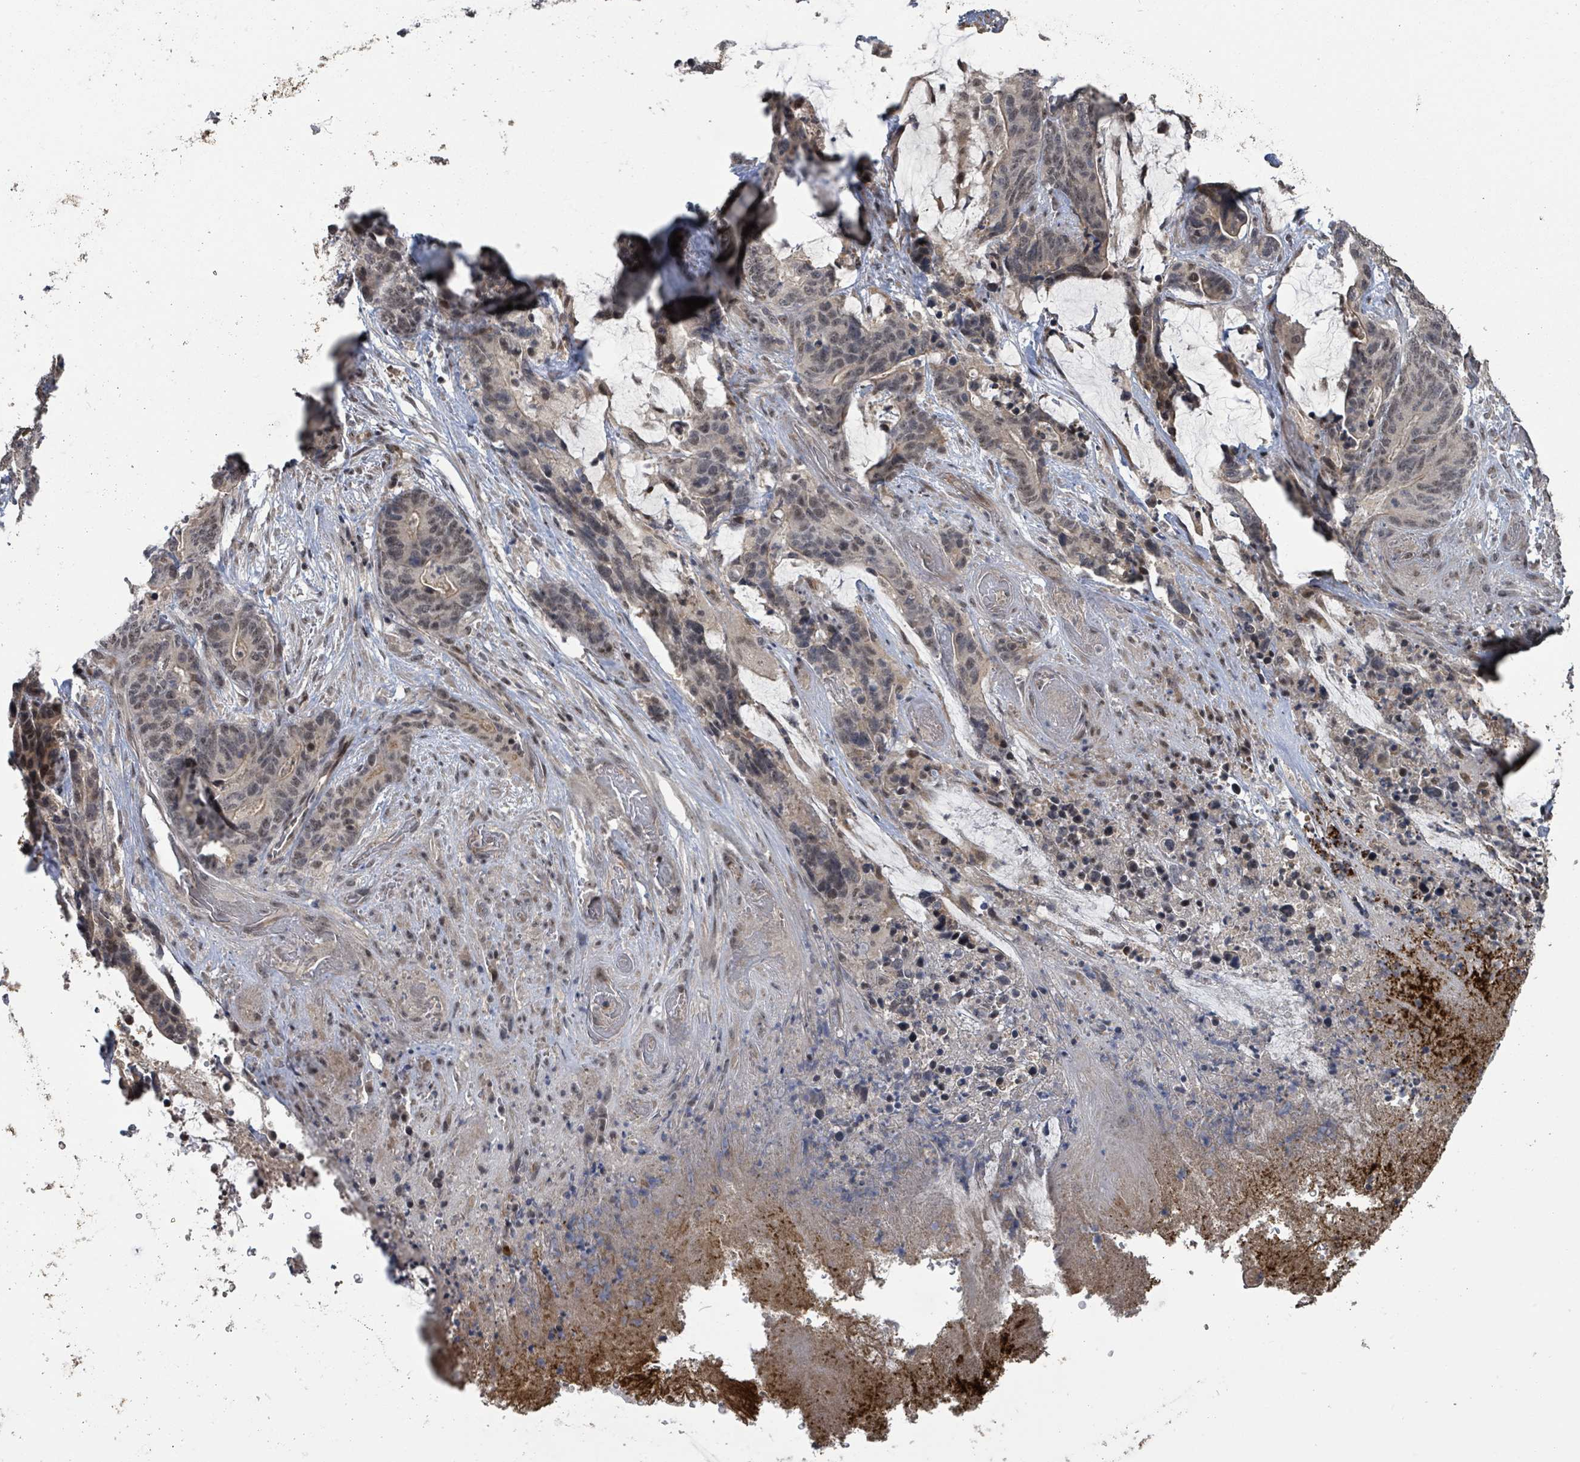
{"staining": {"intensity": "weak", "quantity": "25%-75%", "location": "nuclear"}, "tissue": "stomach cancer", "cell_type": "Tumor cells", "image_type": "cancer", "snomed": [{"axis": "morphology", "description": "Normal tissue, NOS"}, {"axis": "morphology", "description": "Adenocarcinoma, NOS"}, {"axis": "topography", "description": "Stomach"}], "caption": "Stomach cancer tissue demonstrates weak nuclear expression in about 25%-75% of tumor cells, visualized by immunohistochemistry. (Brightfield microscopy of DAB IHC at high magnification).", "gene": "ZBTB14", "patient": {"sex": "female", "age": 64}}